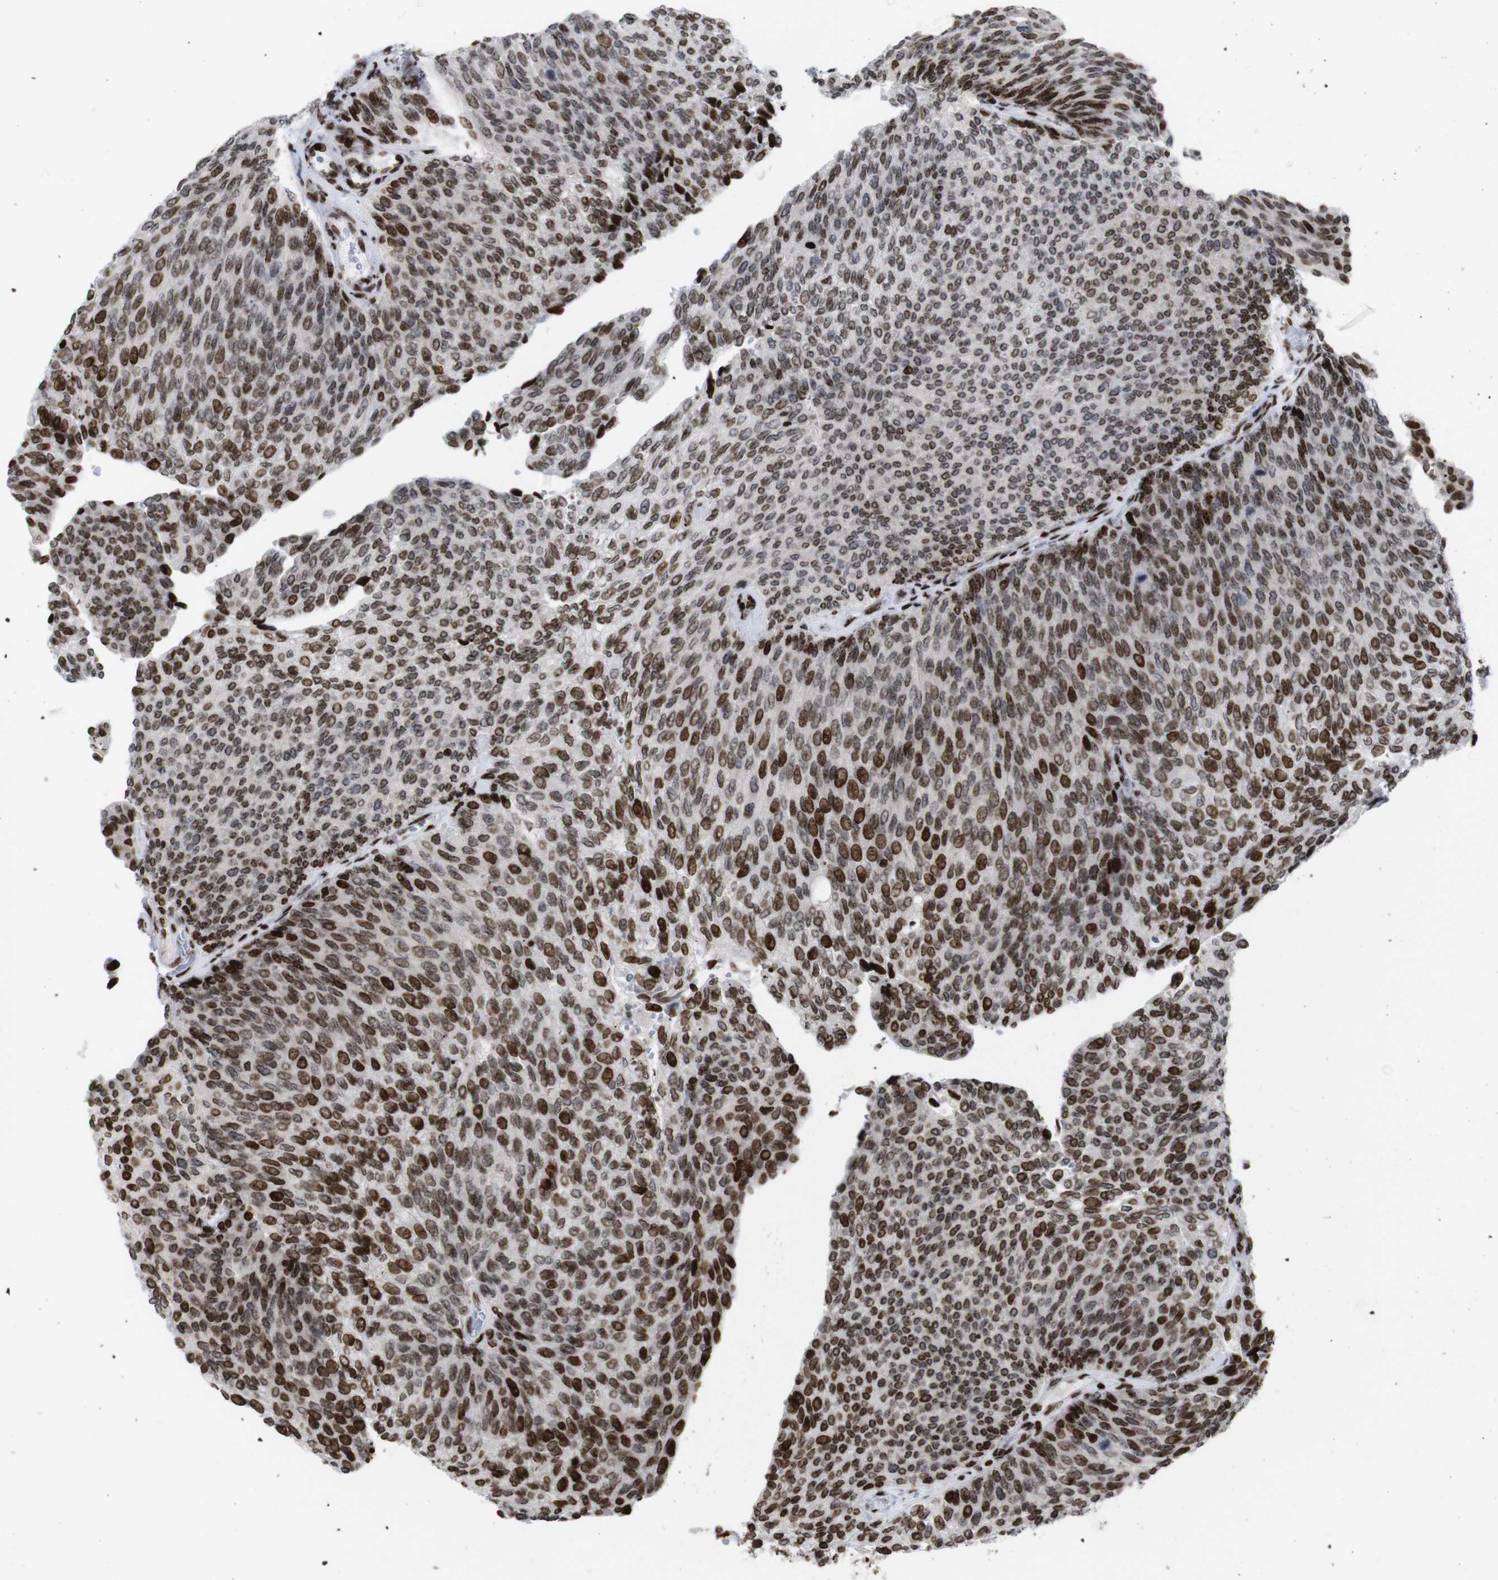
{"staining": {"intensity": "strong", "quantity": ">75%", "location": "nuclear"}, "tissue": "urothelial cancer", "cell_type": "Tumor cells", "image_type": "cancer", "snomed": [{"axis": "morphology", "description": "Urothelial carcinoma, Low grade"}, {"axis": "topography", "description": "Urinary bladder"}], "caption": "Immunohistochemistry staining of urothelial carcinoma (low-grade), which shows high levels of strong nuclear positivity in about >75% of tumor cells indicating strong nuclear protein staining. The staining was performed using DAB (3,3'-diaminobenzidine) (brown) for protein detection and nuclei were counterstained in hematoxylin (blue).", "gene": "H1-4", "patient": {"sex": "female", "age": 79}}